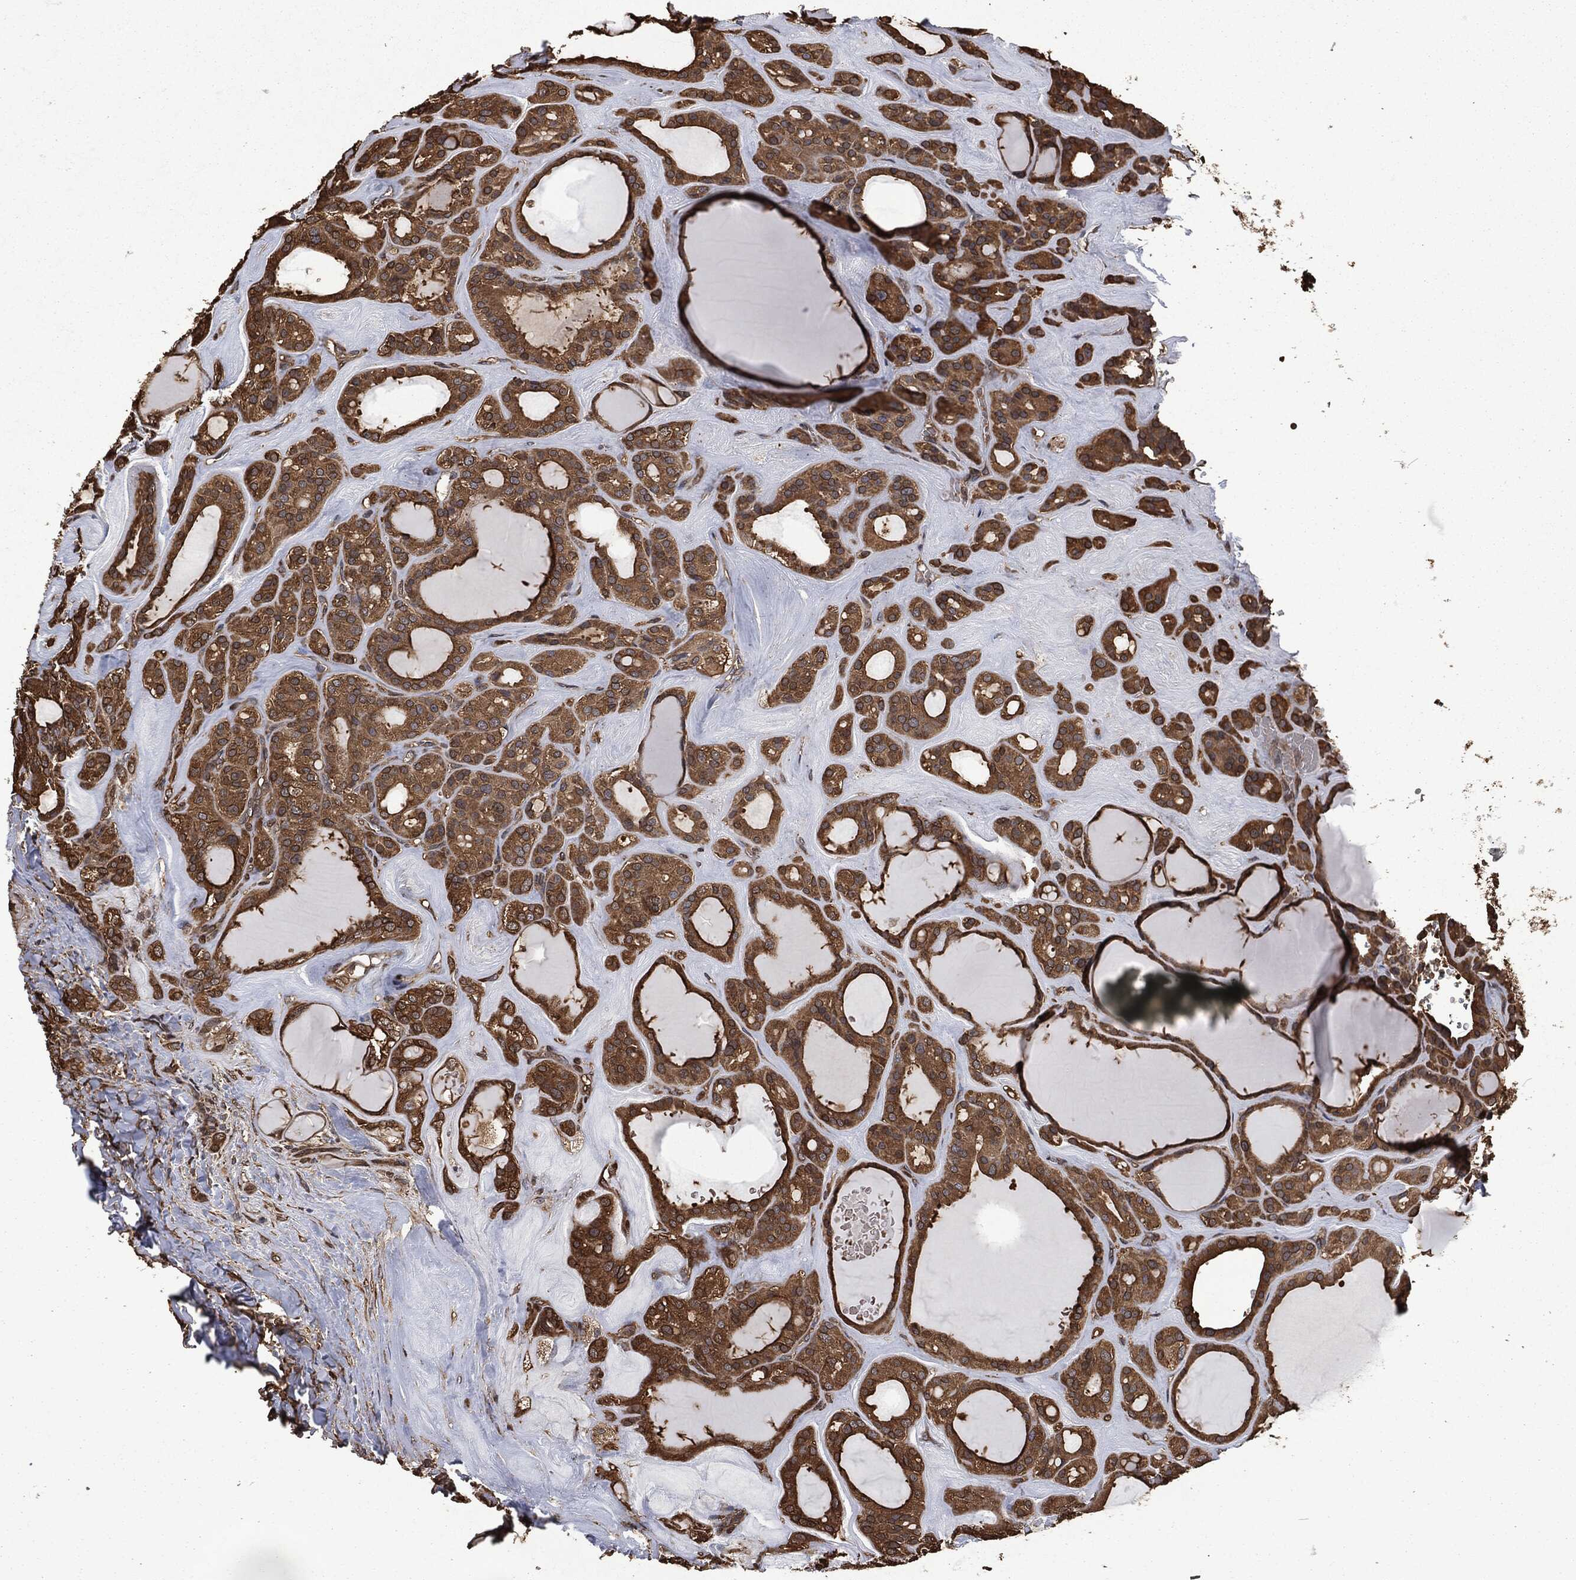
{"staining": {"intensity": "moderate", "quantity": ">75%", "location": "cytoplasmic/membranous"}, "tissue": "thyroid cancer", "cell_type": "Tumor cells", "image_type": "cancer", "snomed": [{"axis": "morphology", "description": "Normal tissue, NOS"}, {"axis": "morphology", "description": "Papillary adenocarcinoma, NOS"}, {"axis": "topography", "description": "Thyroid gland"}], "caption": "This micrograph shows immunohistochemistry staining of thyroid papillary adenocarcinoma, with medium moderate cytoplasmic/membranous staining in approximately >75% of tumor cells.", "gene": "PRDX4", "patient": {"sex": "female", "age": 66}}